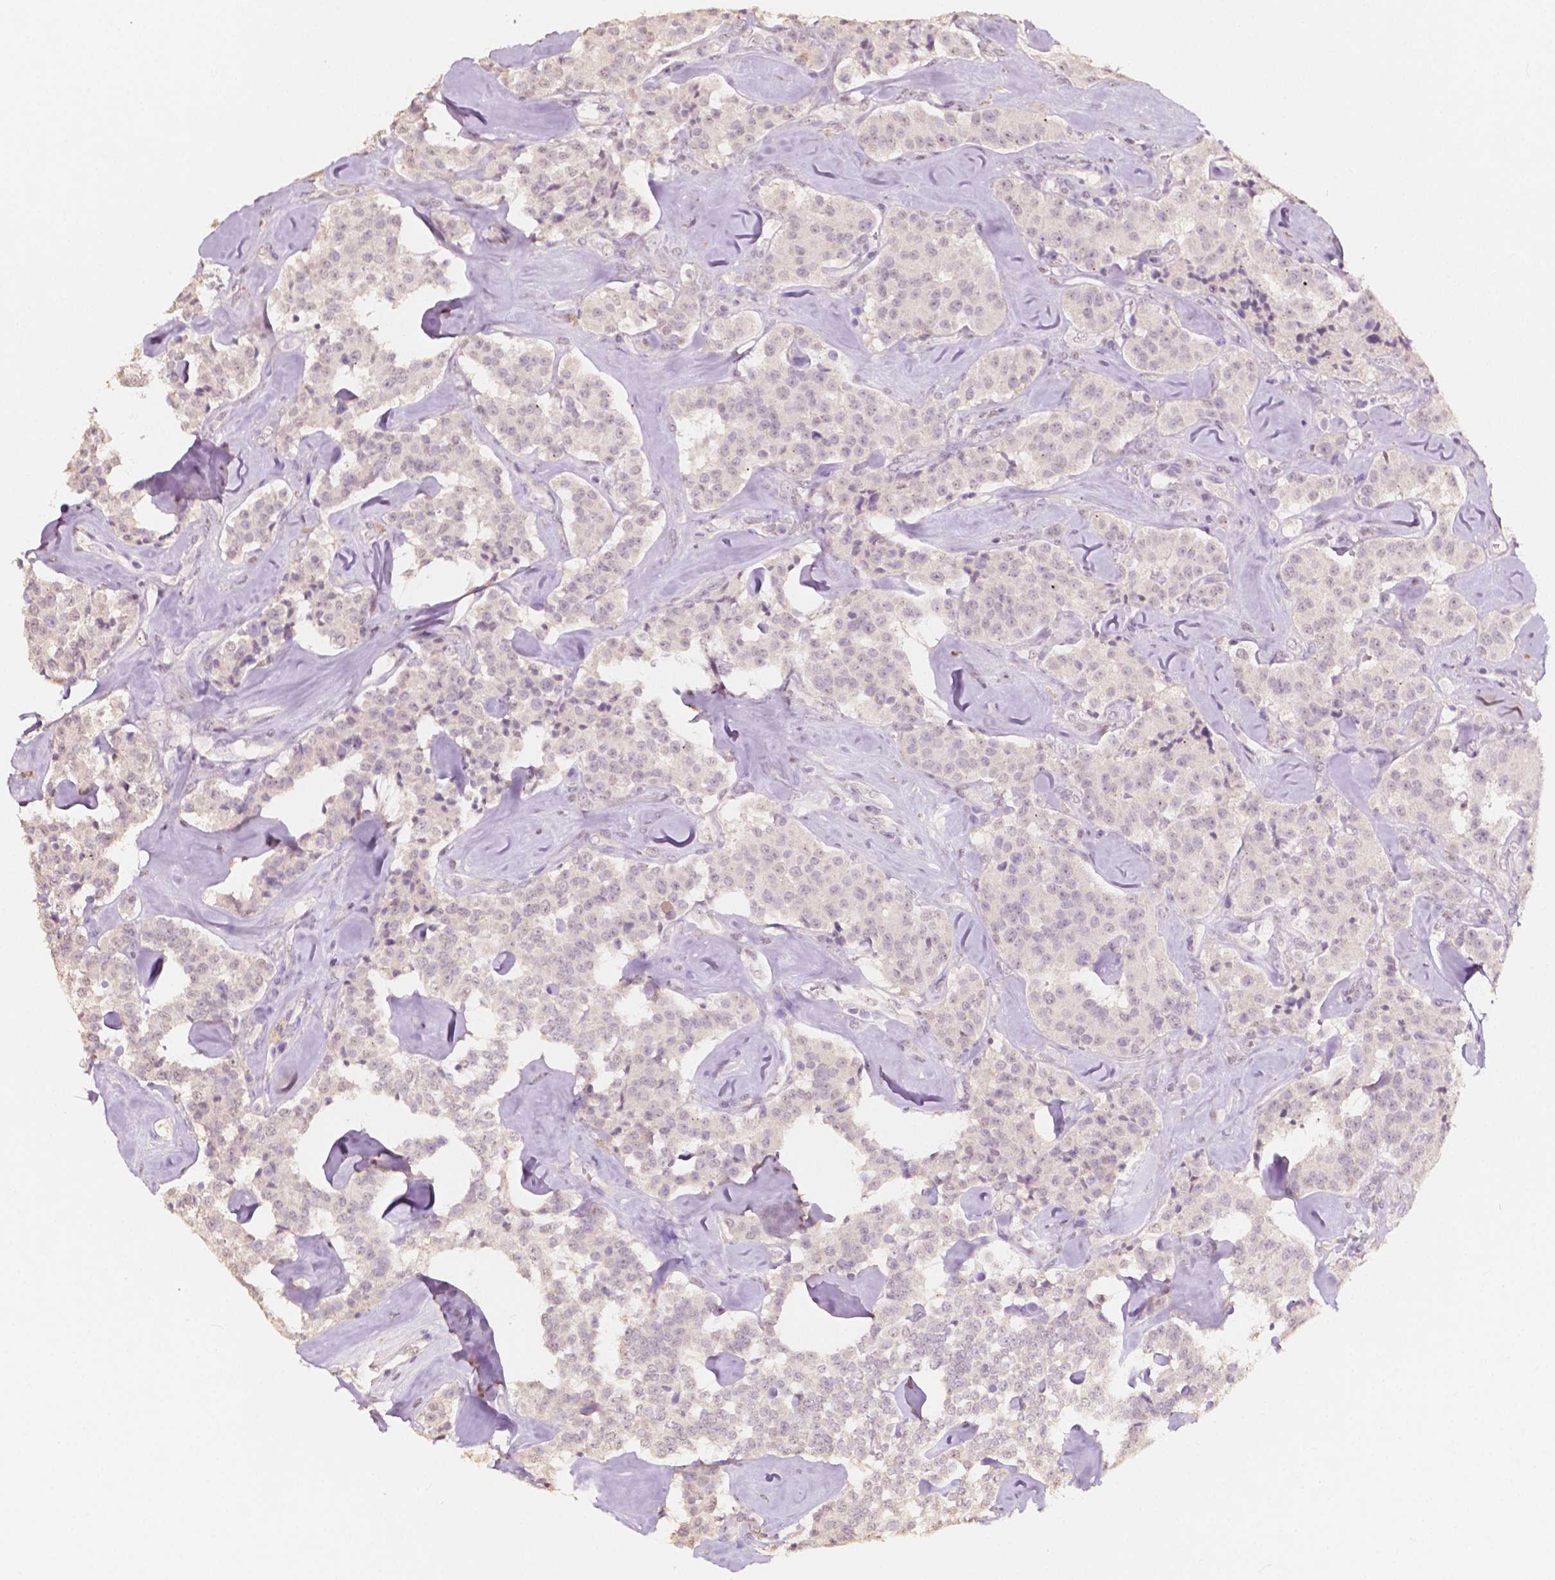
{"staining": {"intensity": "negative", "quantity": "none", "location": "none"}, "tissue": "carcinoid", "cell_type": "Tumor cells", "image_type": "cancer", "snomed": [{"axis": "morphology", "description": "Carcinoid, malignant, NOS"}, {"axis": "topography", "description": "Pancreas"}], "caption": "This micrograph is of carcinoid stained with immunohistochemistry (IHC) to label a protein in brown with the nuclei are counter-stained blue. There is no positivity in tumor cells.", "gene": "SOX15", "patient": {"sex": "male", "age": 41}}